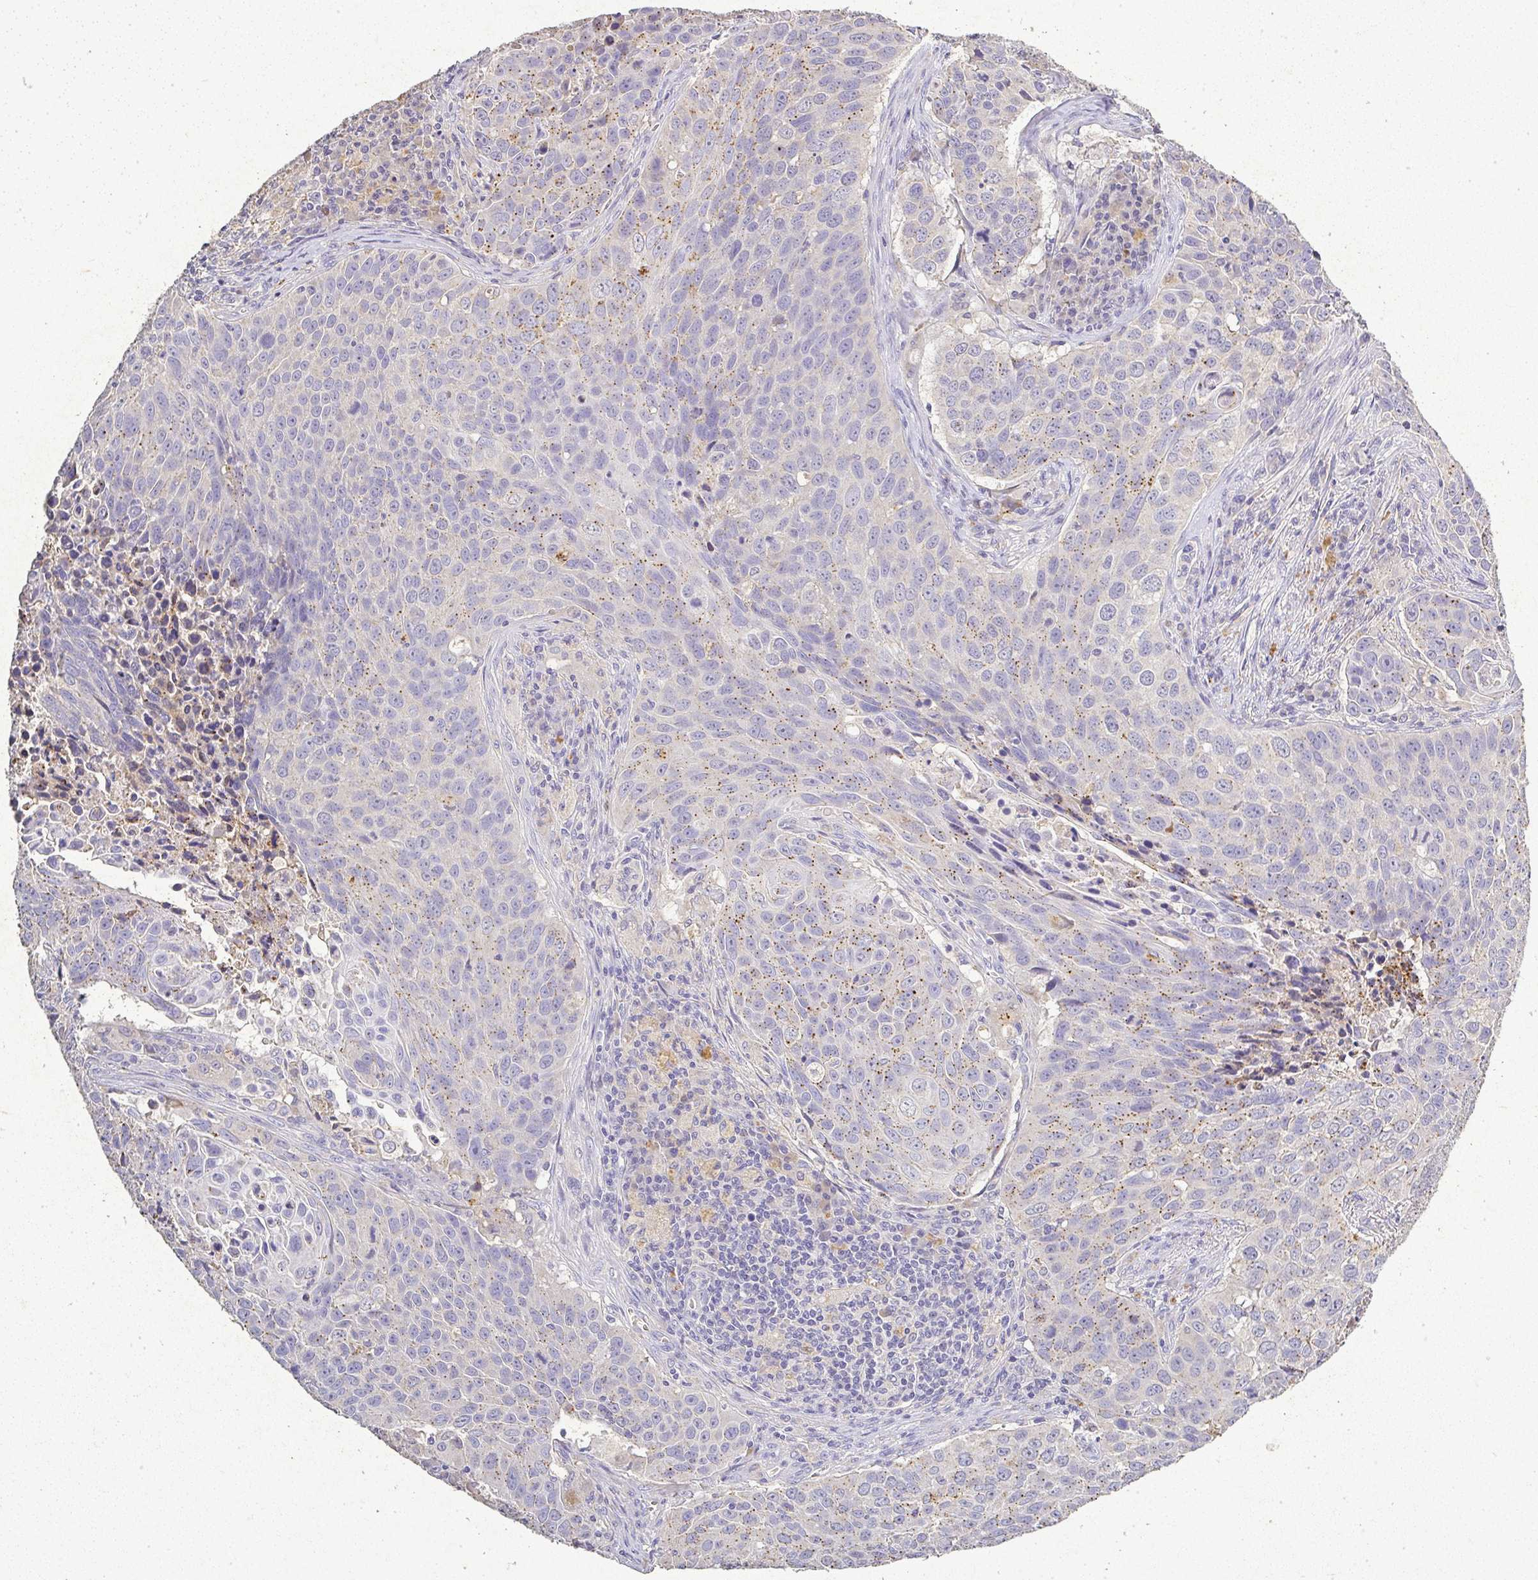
{"staining": {"intensity": "weak", "quantity": "<25%", "location": "cytoplasmic/membranous"}, "tissue": "lung cancer", "cell_type": "Tumor cells", "image_type": "cancer", "snomed": [{"axis": "morphology", "description": "Squamous cell carcinoma, NOS"}, {"axis": "topography", "description": "Lung"}], "caption": "IHC micrograph of neoplastic tissue: lung cancer stained with DAB (3,3'-diaminobenzidine) displays no significant protein staining in tumor cells.", "gene": "RPS2", "patient": {"sex": "male", "age": 78}}